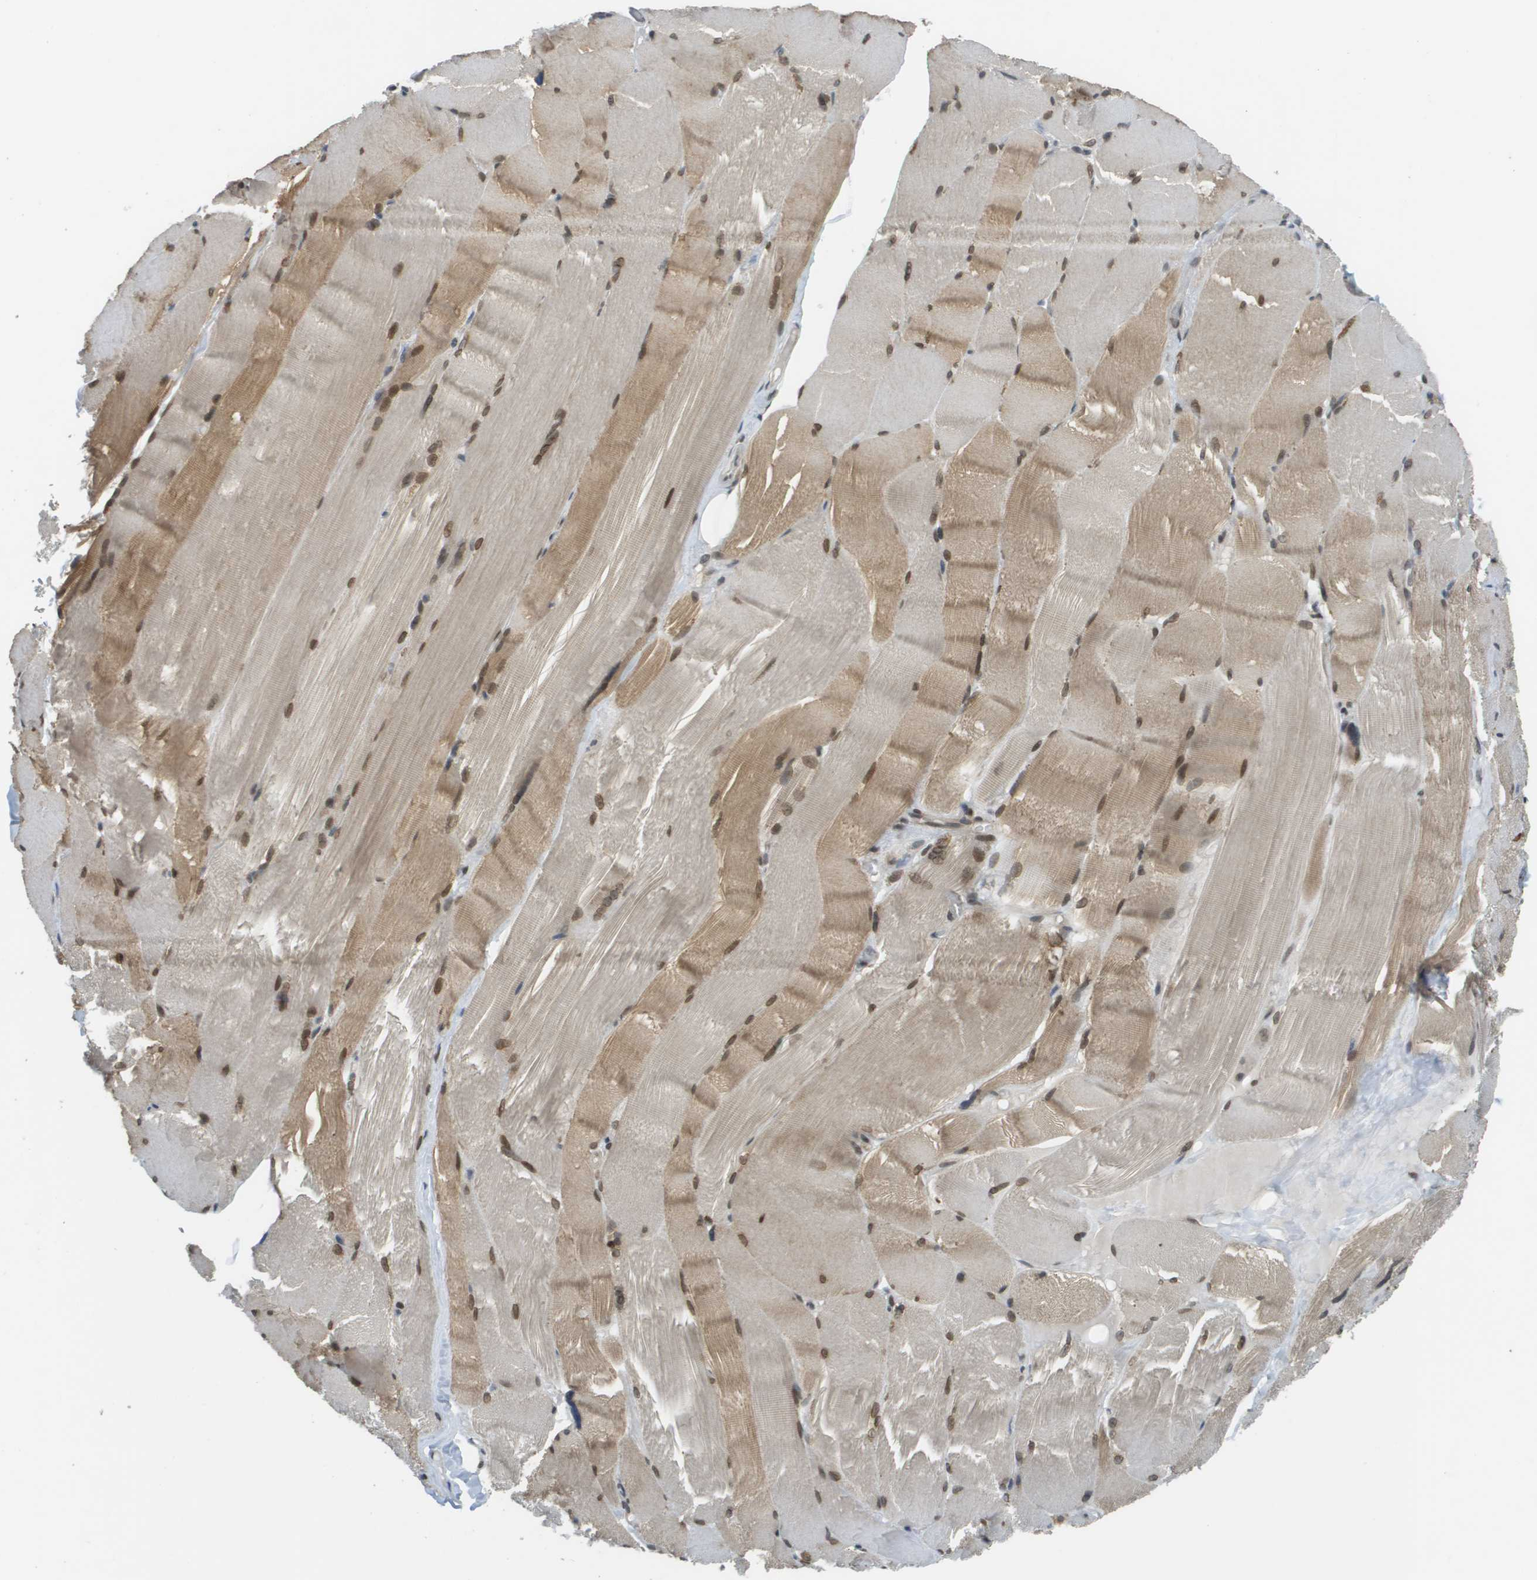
{"staining": {"intensity": "moderate", "quantity": ">75%", "location": "cytoplasmic/membranous,nuclear"}, "tissue": "skeletal muscle", "cell_type": "Myocytes", "image_type": "normal", "snomed": [{"axis": "morphology", "description": "Normal tissue, NOS"}, {"axis": "topography", "description": "Skin"}, {"axis": "topography", "description": "Skeletal muscle"}], "caption": "IHC (DAB (3,3'-diaminobenzidine)) staining of normal human skeletal muscle shows moderate cytoplasmic/membranous,nuclear protein positivity in about >75% of myocytes.", "gene": "ARID1B", "patient": {"sex": "male", "age": 83}}